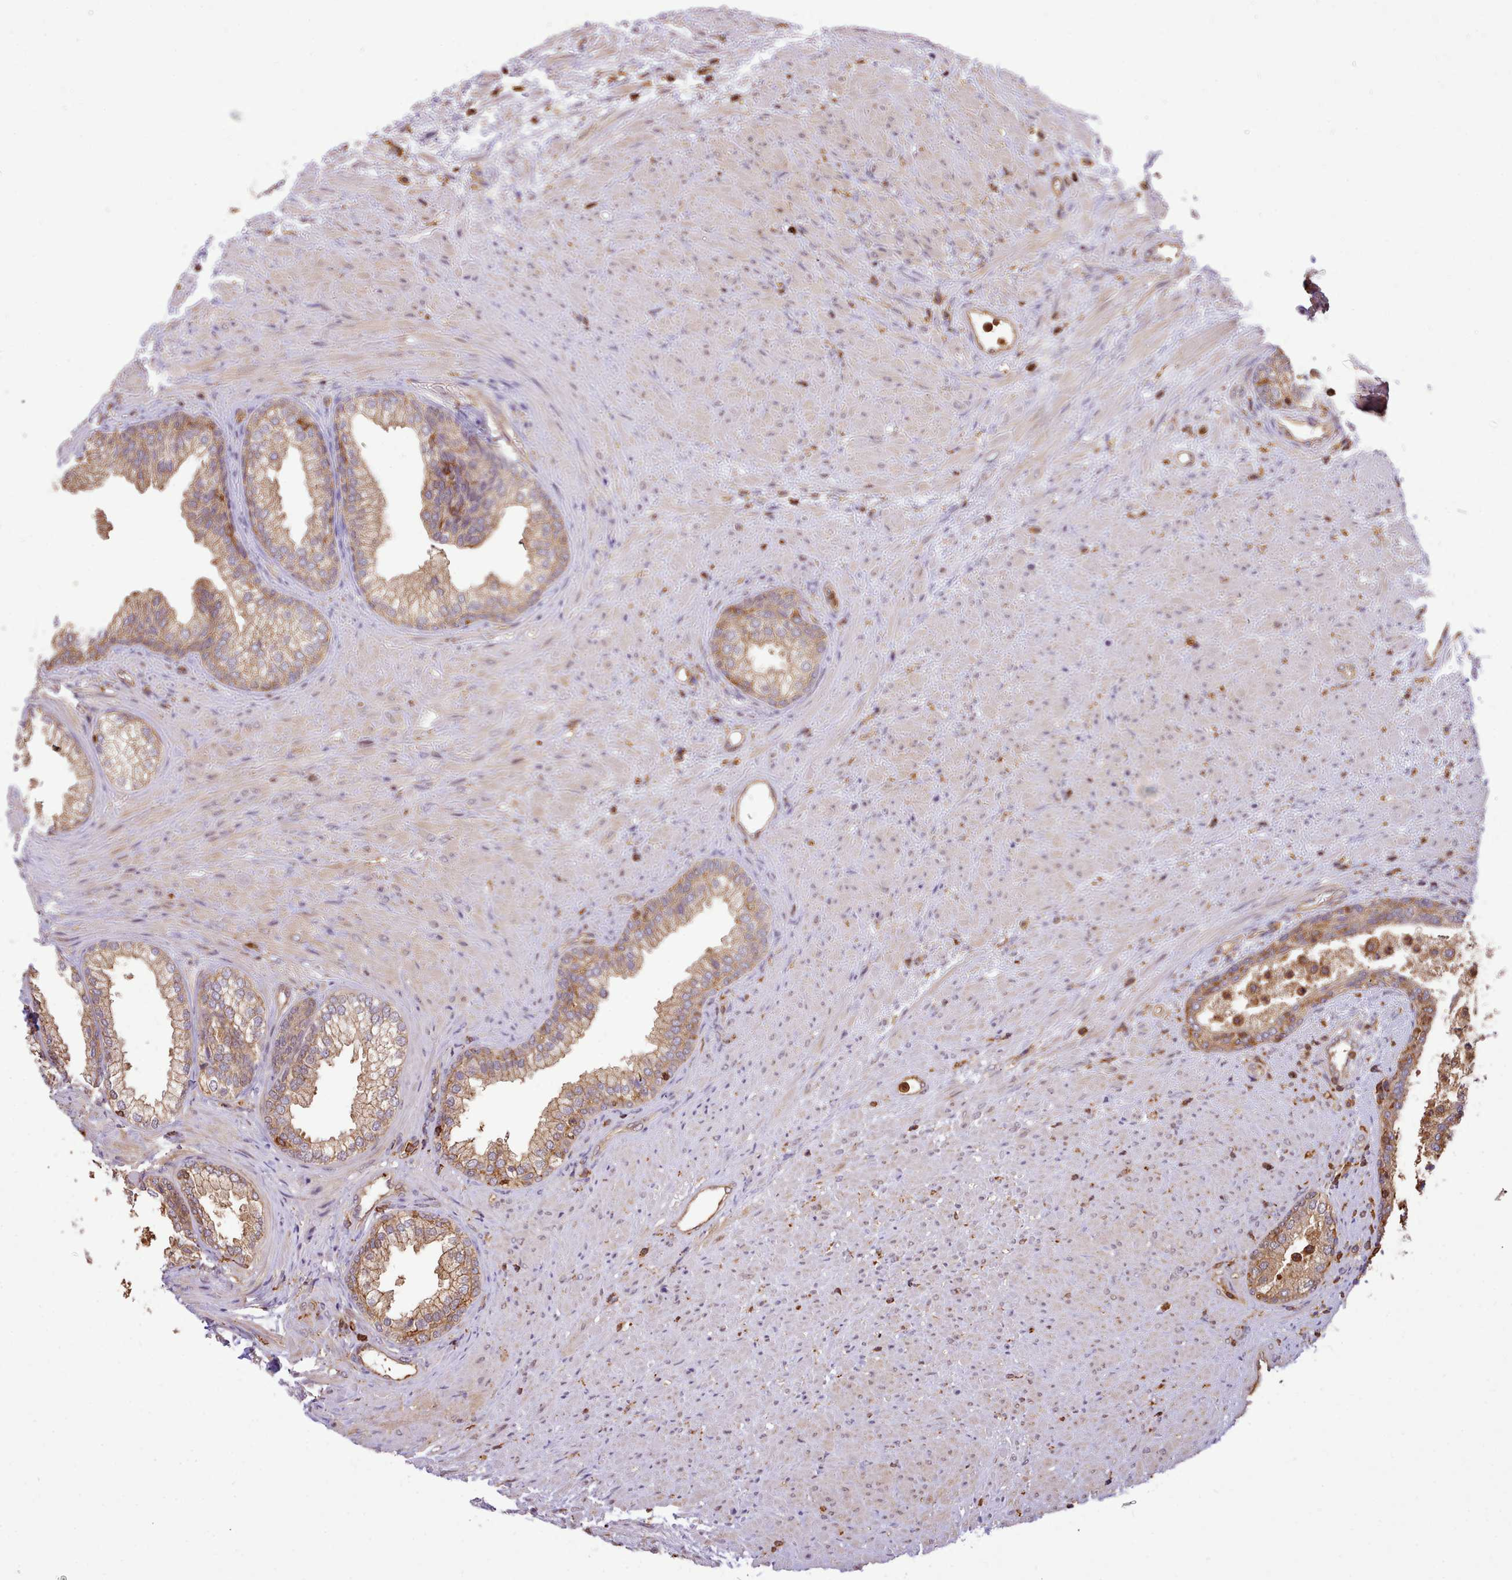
{"staining": {"intensity": "moderate", "quantity": ">75%", "location": "cytoplasmic/membranous"}, "tissue": "prostate", "cell_type": "Glandular cells", "image_type": "normal", "snomed": [{"axis": "morphology", "description": "Normal tissue, NOS"}, {"axis": "topography", "description": "Prostate"}], "caption": "Protein staining of unremarkable prostate demonstrates moderate cytoplasmic/membranous expression in about >75% of glandular cells.", "gene": "CAPZA1", "patient": {"sex": "male", "age": 76}}